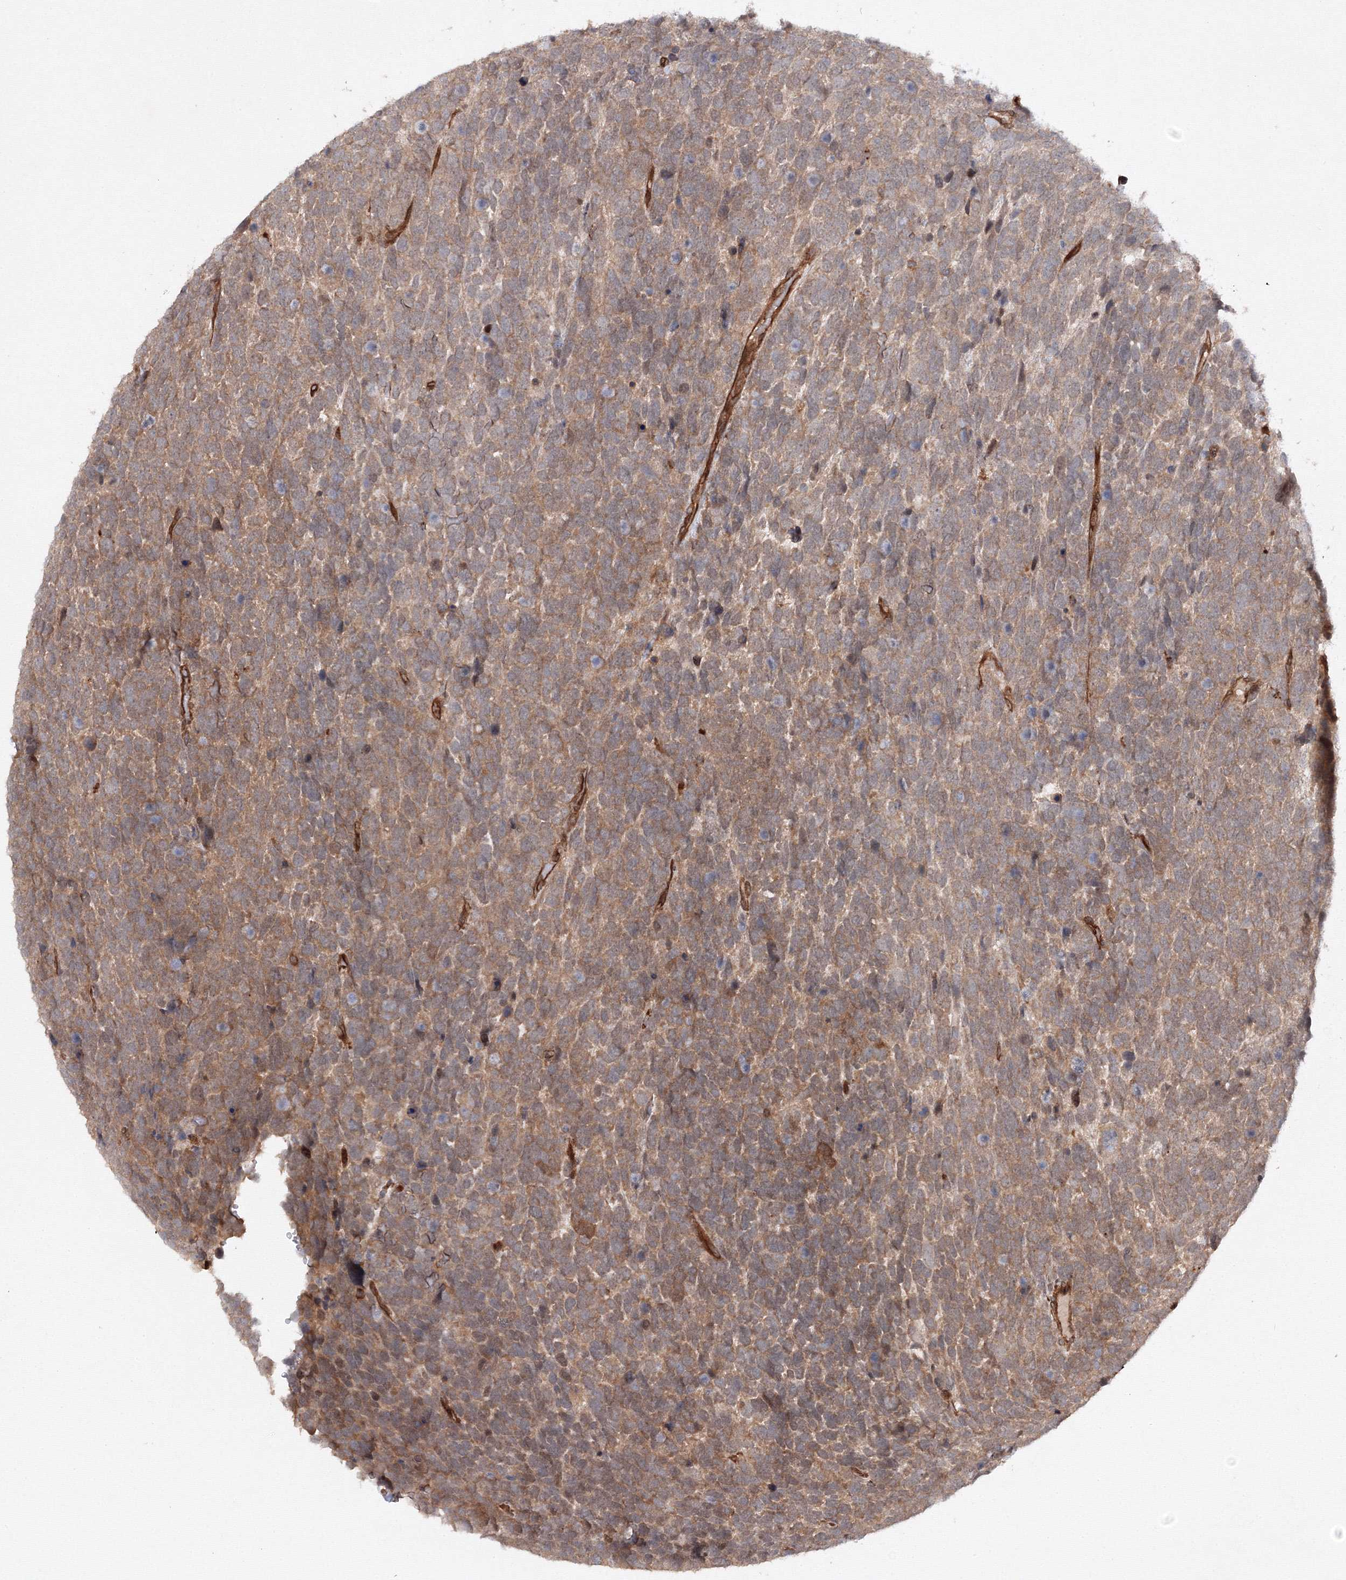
{"staining": {"intensity": "moderate", "quantity": ">75%", "location": "cytoplasmic/membranous"}, "tissue": "urothelial cancer", "cell_type": "Tumor cells", "image_type": "cancer", "snomed": [{"axis": "morphology", "description": "Urothelial carcinoma, High grade"}, {"axis": "topography", "description": "Urinary bladder"}], "caption": "High-magnification brightfield microscopy of high-grade urothelial carcinoma stained with DAB (brown) and counterstained with hematoxylin (blue). tumor cells exhibit moderate cytoplasmic/membranous staining is appreciated in about>75% of cells.", "gene": "DCTD", "patient": {"sex": "female", "age": 82}}